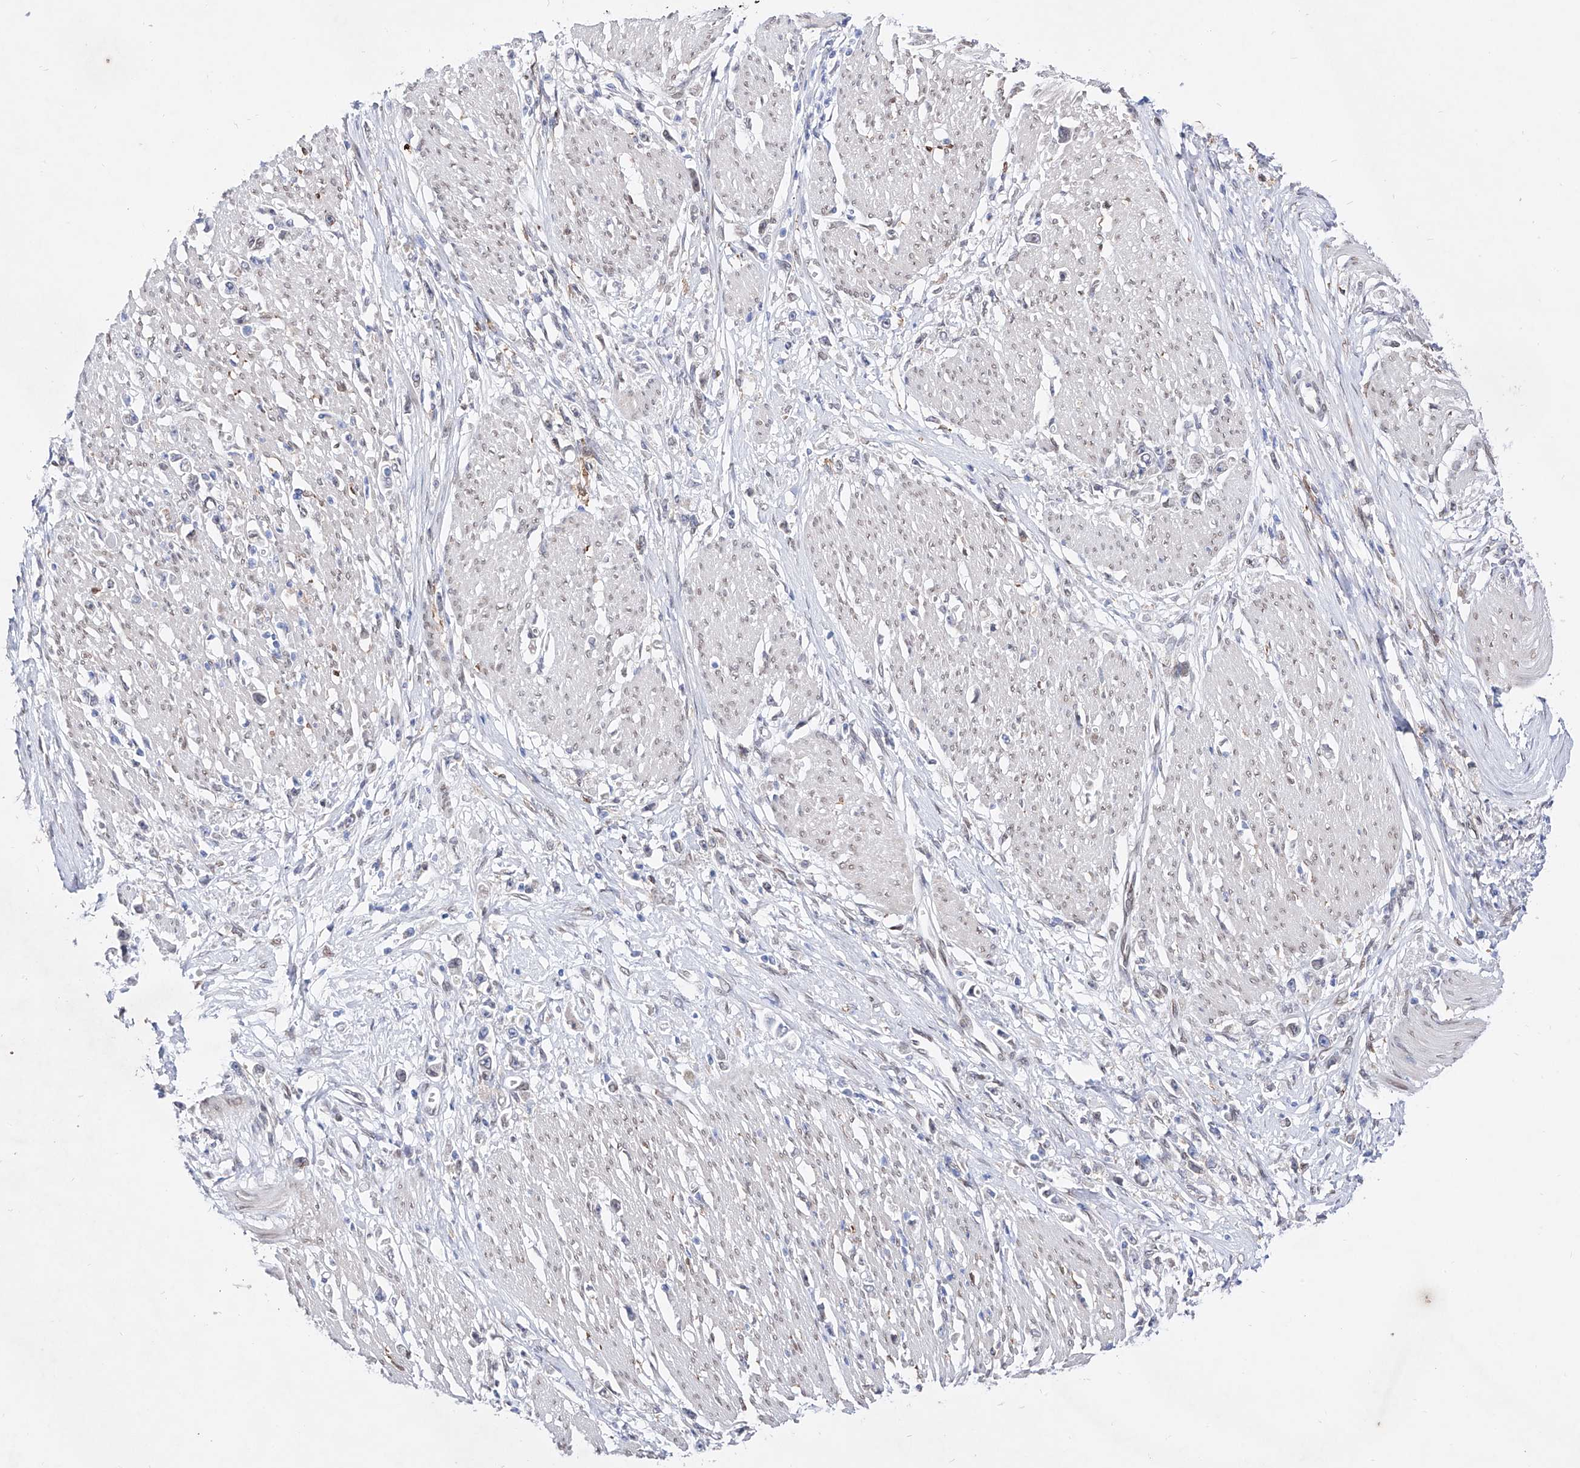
{"staining": {"intensity": "negative", "quantity": "none", "location": "none"}, "tissue": "stomach cancer", "cell_type": "Tumor cells", "image_type": "cancer", "snomed": [{"axis": "morphology", "description": "Adenocarcinoma, NOS"}, {"axis": "topography", "description": "Stomach"}], "caption": "This is an immunohistochemistry image of human stomach cancer. There is no positivity in tumor cells.", "gene": "LCLAT1", "patient": {"sex": "female", "age": 59}}